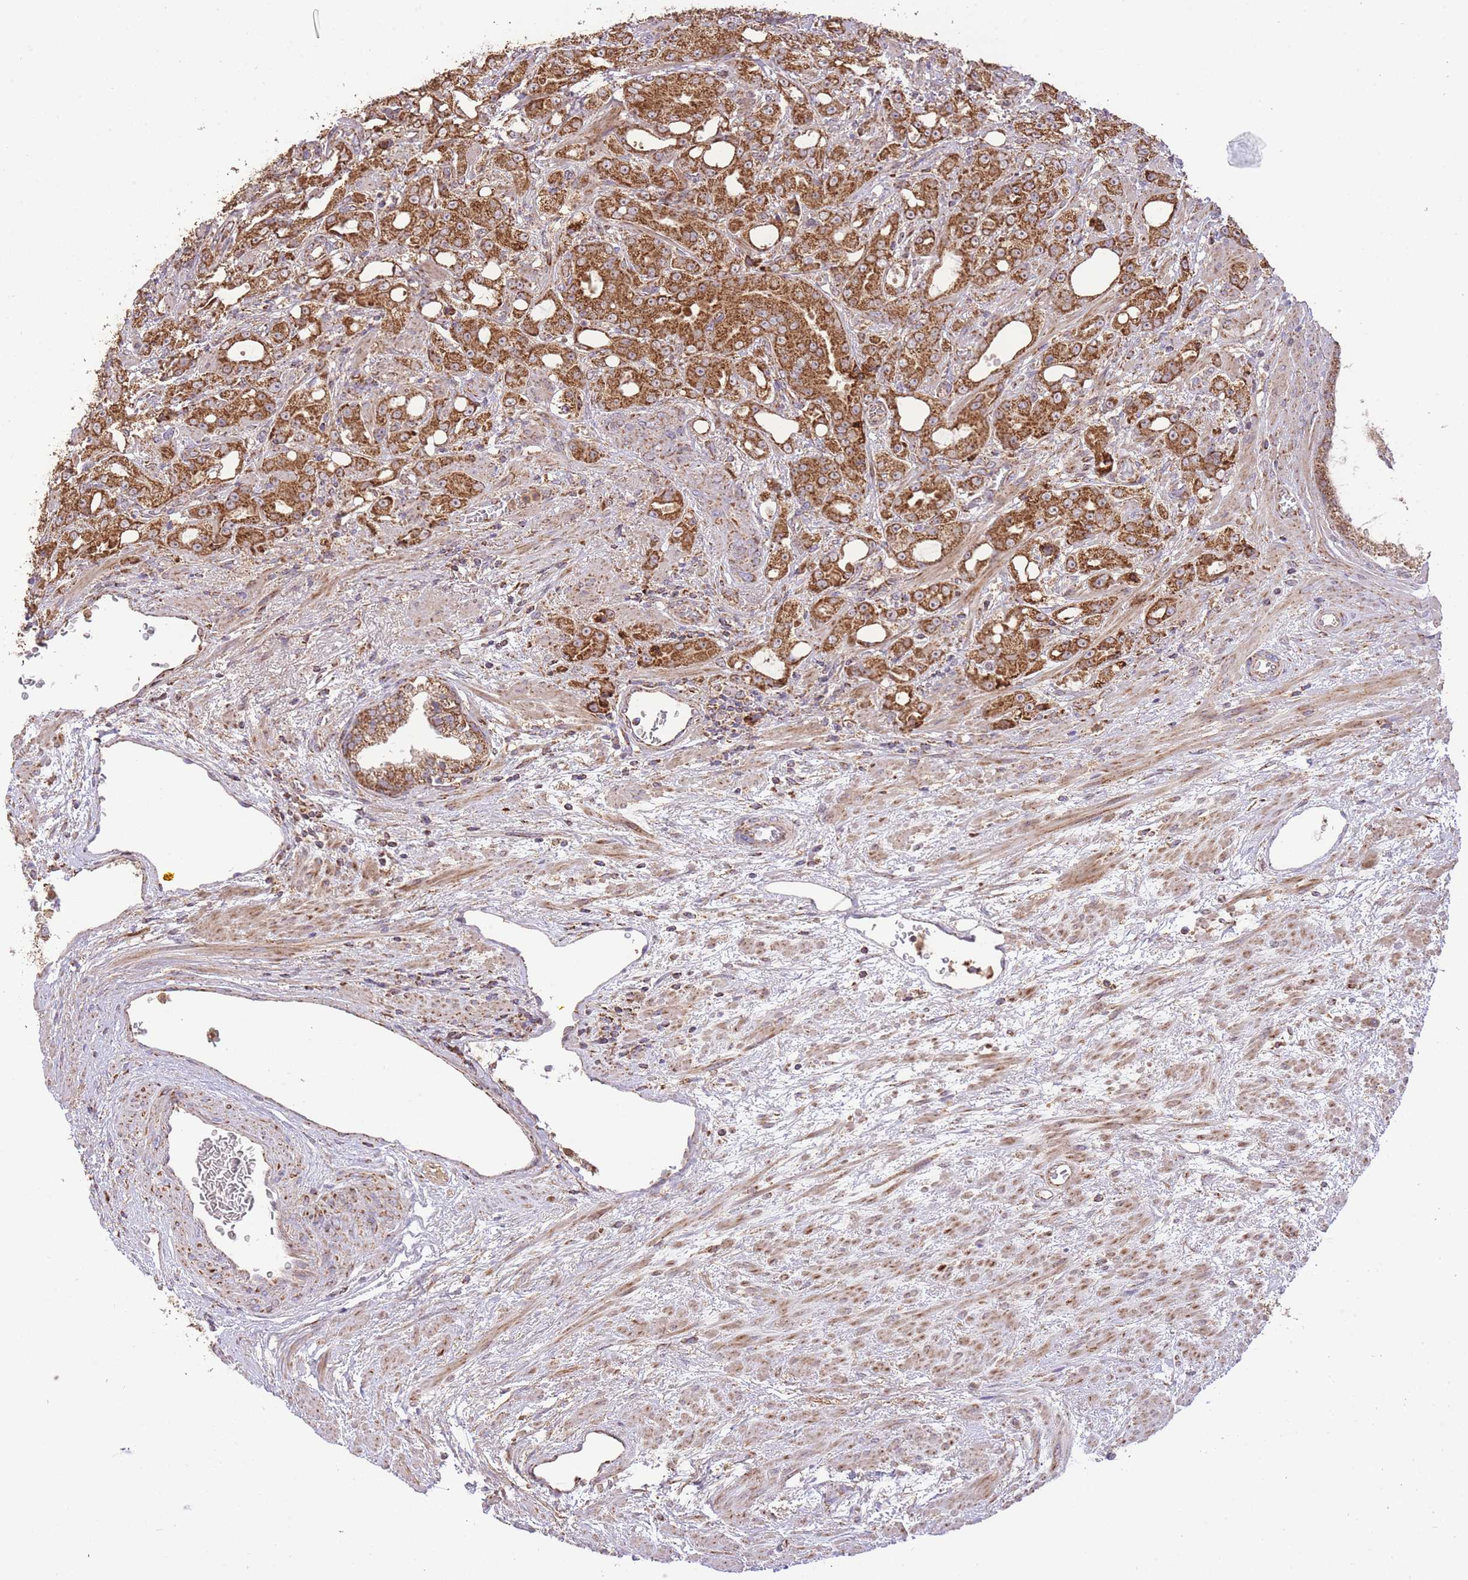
{"staining": {"intensity": "strong", "quantity": ">75%", "location": "cytoplasmic/membranous"}, "tissue": "prostate cancer", "cell_type": "Tumor cells", "image_type": "cancer", "snomed": [{"axis": "morphology", "description": "Adenocarcinoma, High grade"}, {"axis": "topography", "description": "Prostate"}], "caption": "Immunohistochemistry histopathology image of neoplastic tissue: human prostate cancer stained using IHC shows high levels of strong protein expression localized specifically in the cytoplasmic/membranous of tumor cells, appearing as a cytoplasmic/membranous brown color.", "gene": "PREP", "patient": {"sex": "male", "age": 69}}